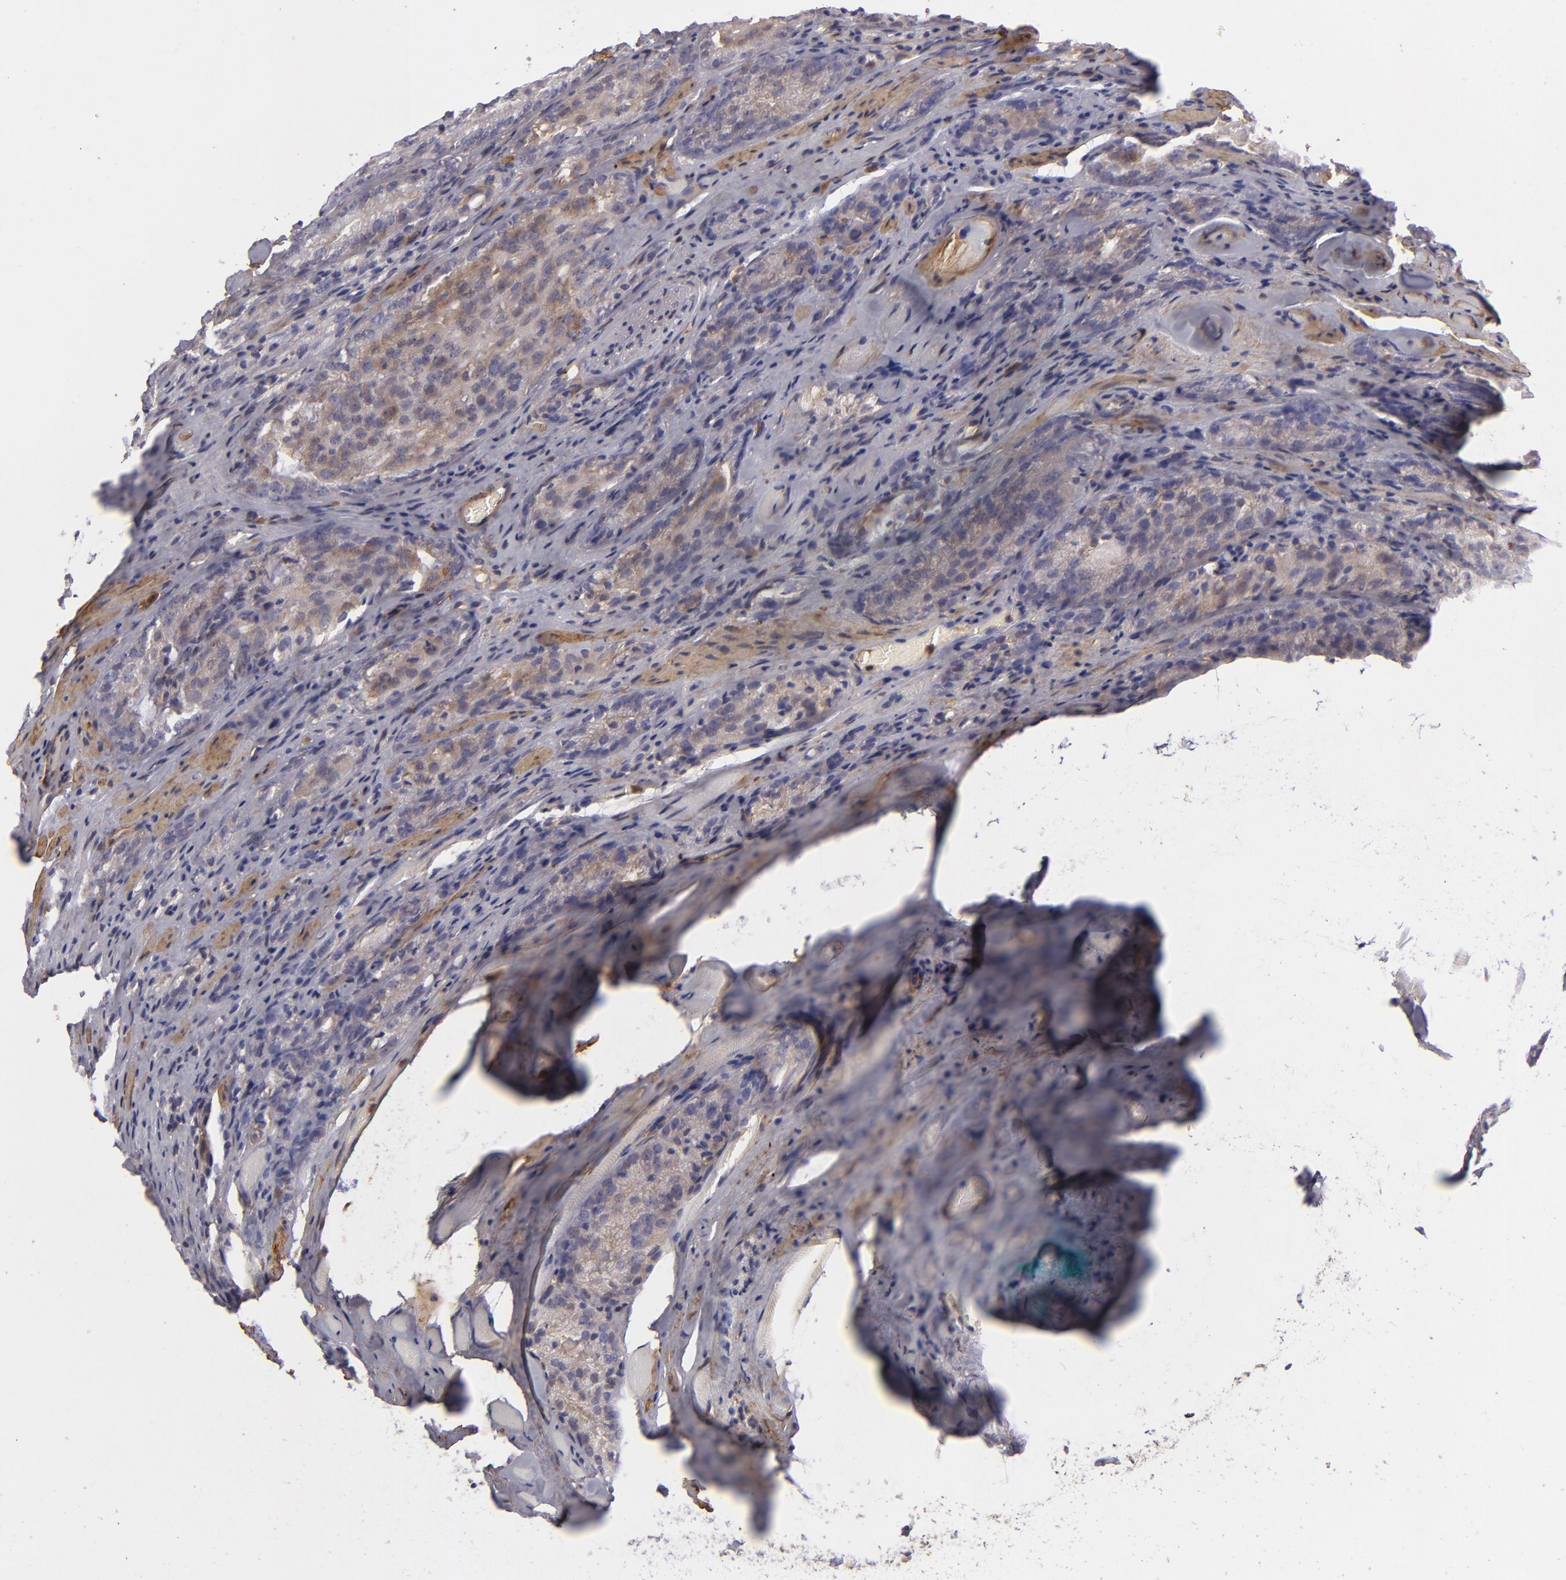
{"staining": {"intensity": "weak", "quantity": "<25%", "location": "cytoplasmic/membranous"}, "tissue": "prostate cancer", "cell_type": "Tumor cells", "image_type": "cancer", "snomed": [{"axis": "morphology", "description": "Adenocarcinoma, Medium grade"}, {"axis": "topography", "description": "Prostate"}], "caption": "Immunohistochemistry (IHC) of human prostate cancer displays no expression in tumor cells.", "gene": "VCL", "patient": {"sex": "male", "age": 60}}